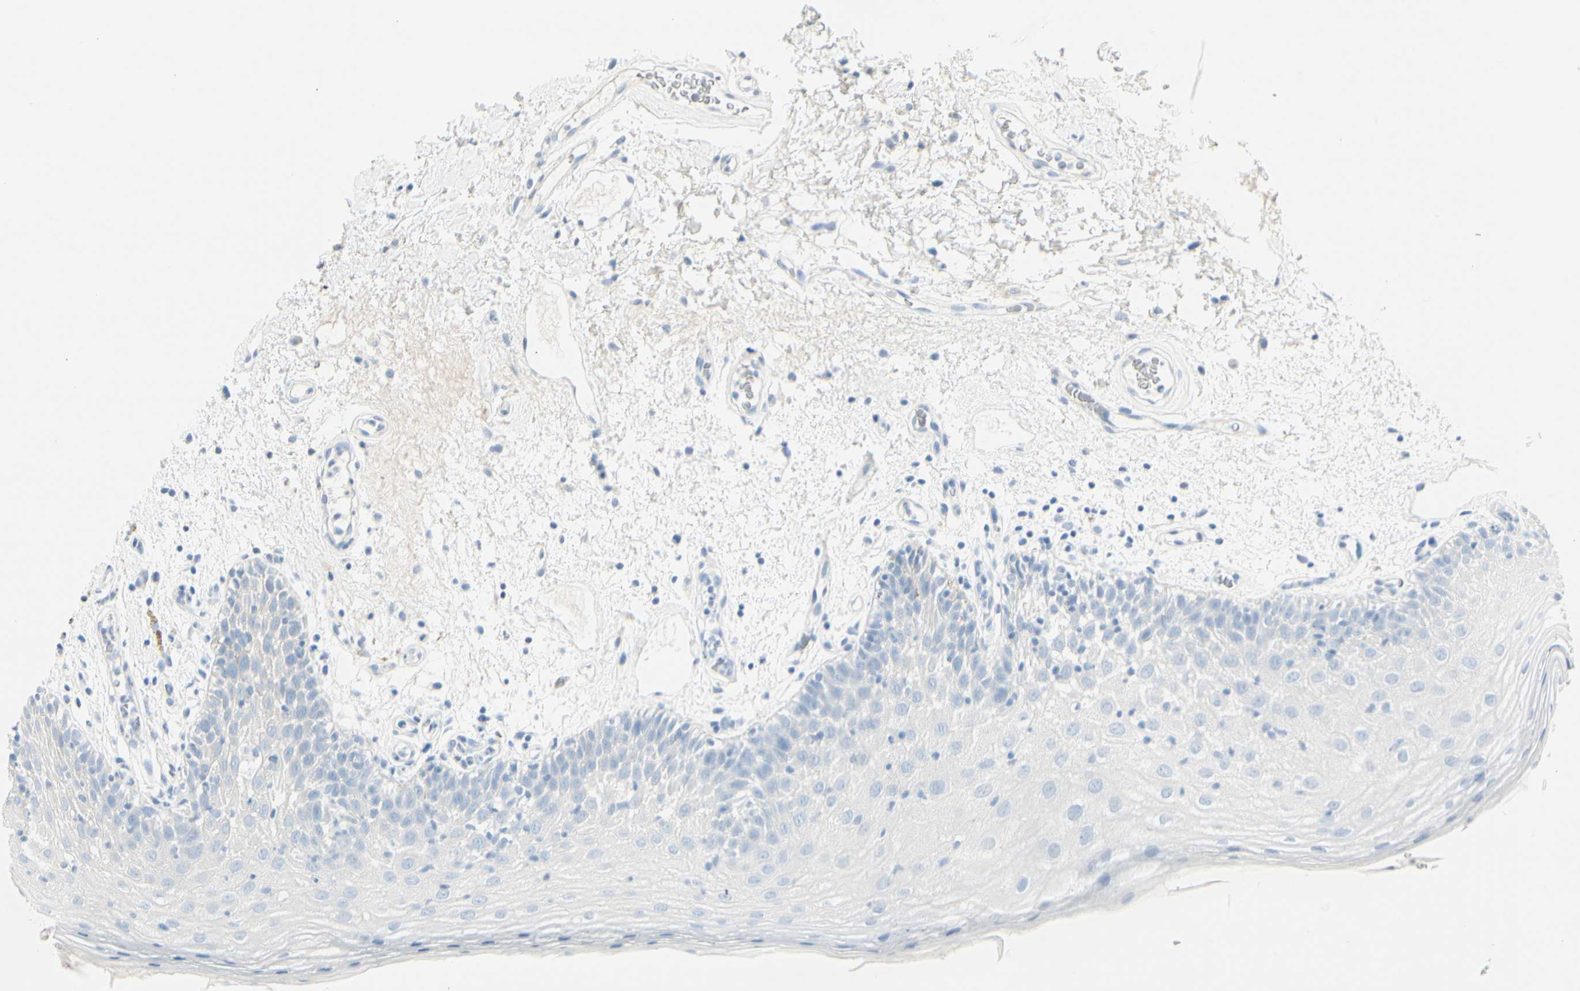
{"staining": {"intensity": "negative", "quantity": "none", "location": "none"}, "tissue": "oral mucosa", "cell_type": "Squamous epithelial cells", "image_type": "normal", "snomed": [{"axis": "morphology", "description": "Normal tissue, NOS"}, {"axis": "morphology", "description": "Squamous cell carcinoma, NOS"}, {"axis": "topography", "description": "Skeletal muscle"}, {"axis": "topography", "description": "Oral tissue"}, {"axis": "topography", "description": "Head-Neck"}], "caption": "The immunohistochemistry (IHC) image has no significant expression in squamous epithelial cells of oral mucosa.", "gene": "CDHR5", "patient": {"sex": "male", "age": 71}}